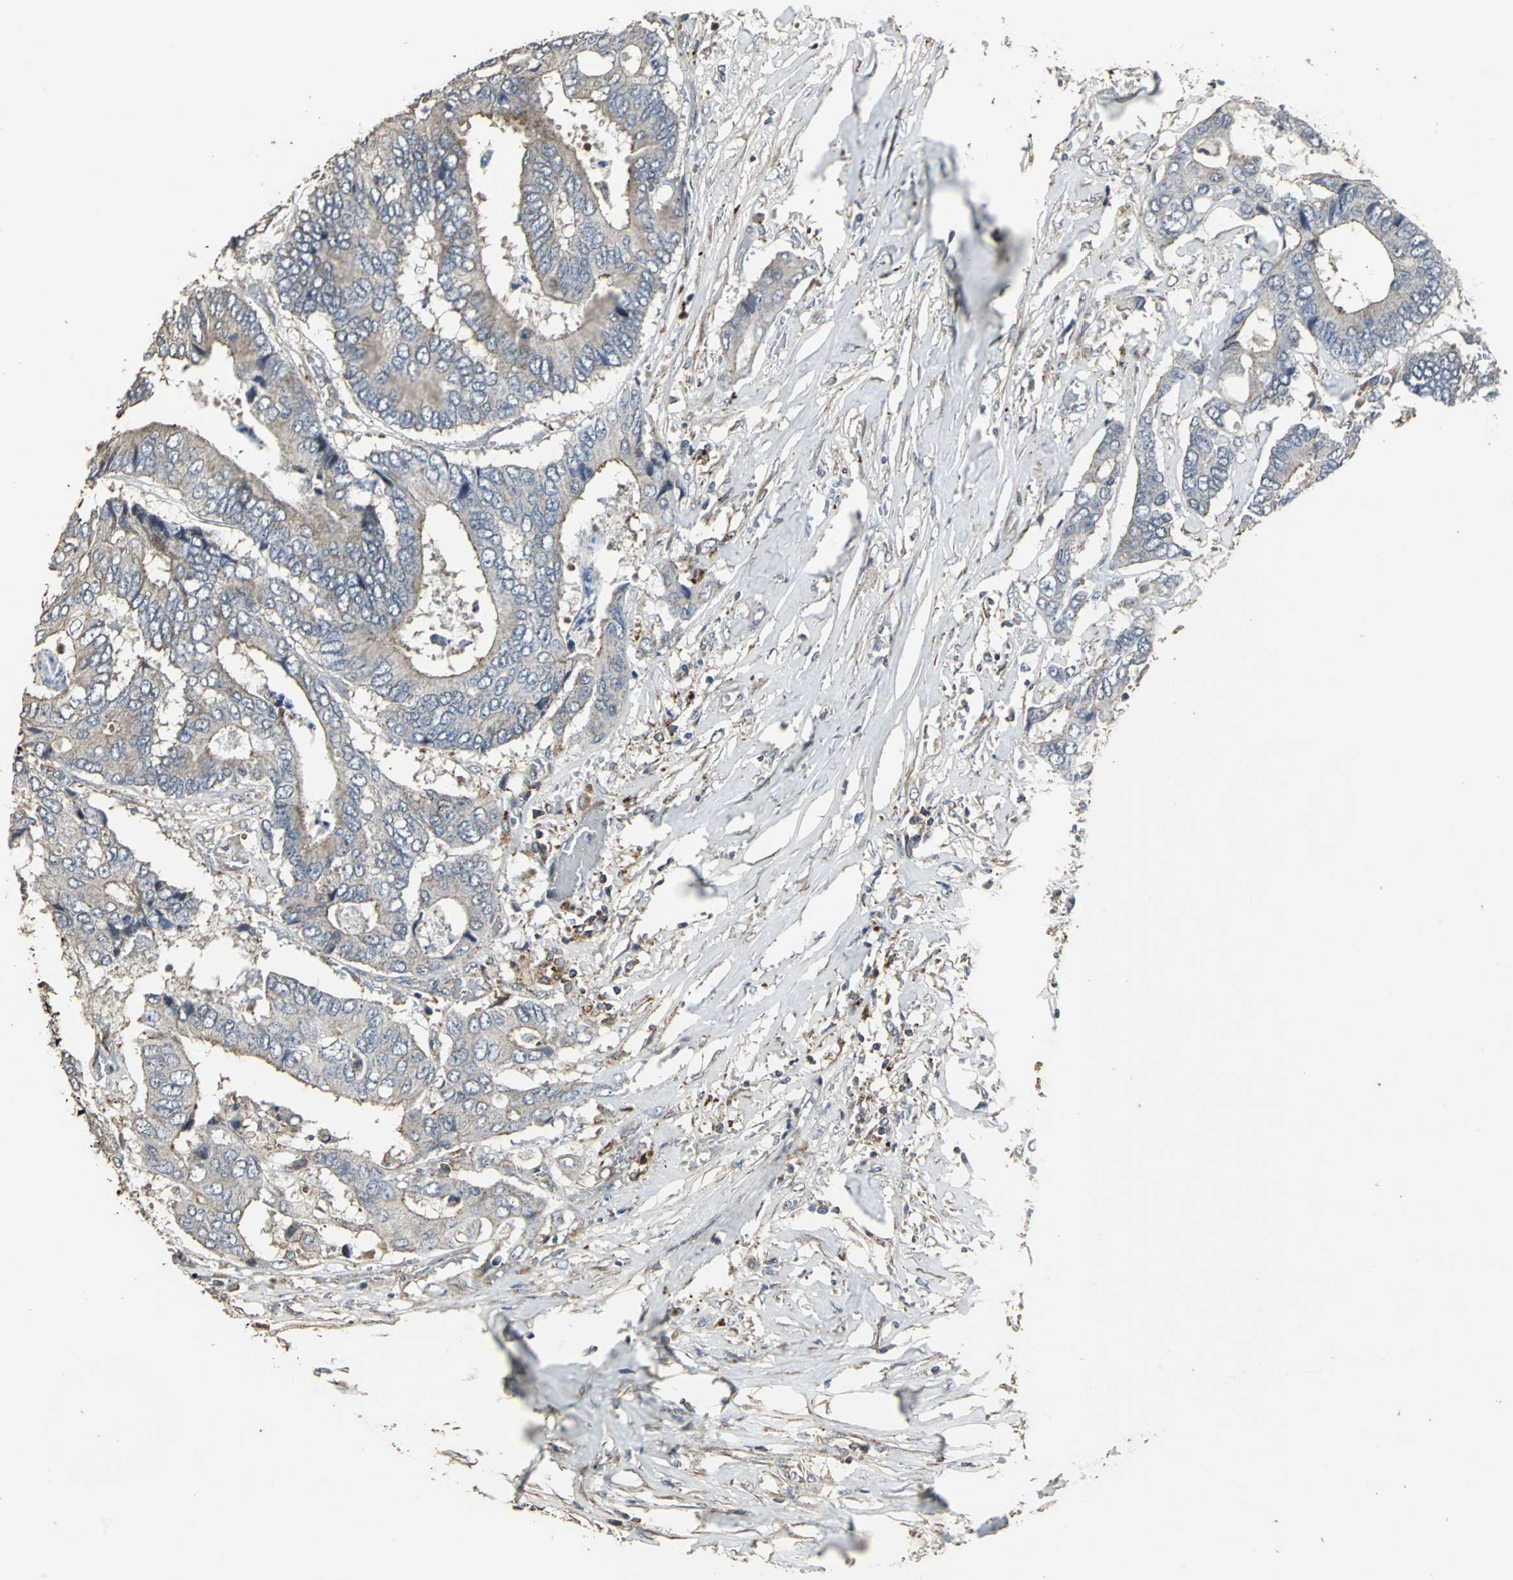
{"staining": {"intensity": "weak", "quantity": "25%-75%", "location": "cytoplasmic/membranous"}, "tissue": "colorectal cancer", "cell_type": "Tumor cells", "image_type": "cancer", "snomed": [{"axis": "morphology", "description": "Adenocarcinoma, NOS"}, {"axis": "topography", "description": "Rectum"}], "caption": "Immunohistochemistry (IHC) (DAB) staining of colorectal adenocarcinoma reveals weak cytoplasmic/membranous protein staining in about 25%-75% of tumor cells. Immunohistochemistry stains the protein in brown and the nuclei are stained blue.", "gene": "DNAJB4", "patient": {"sex": "male", "age": 55}}